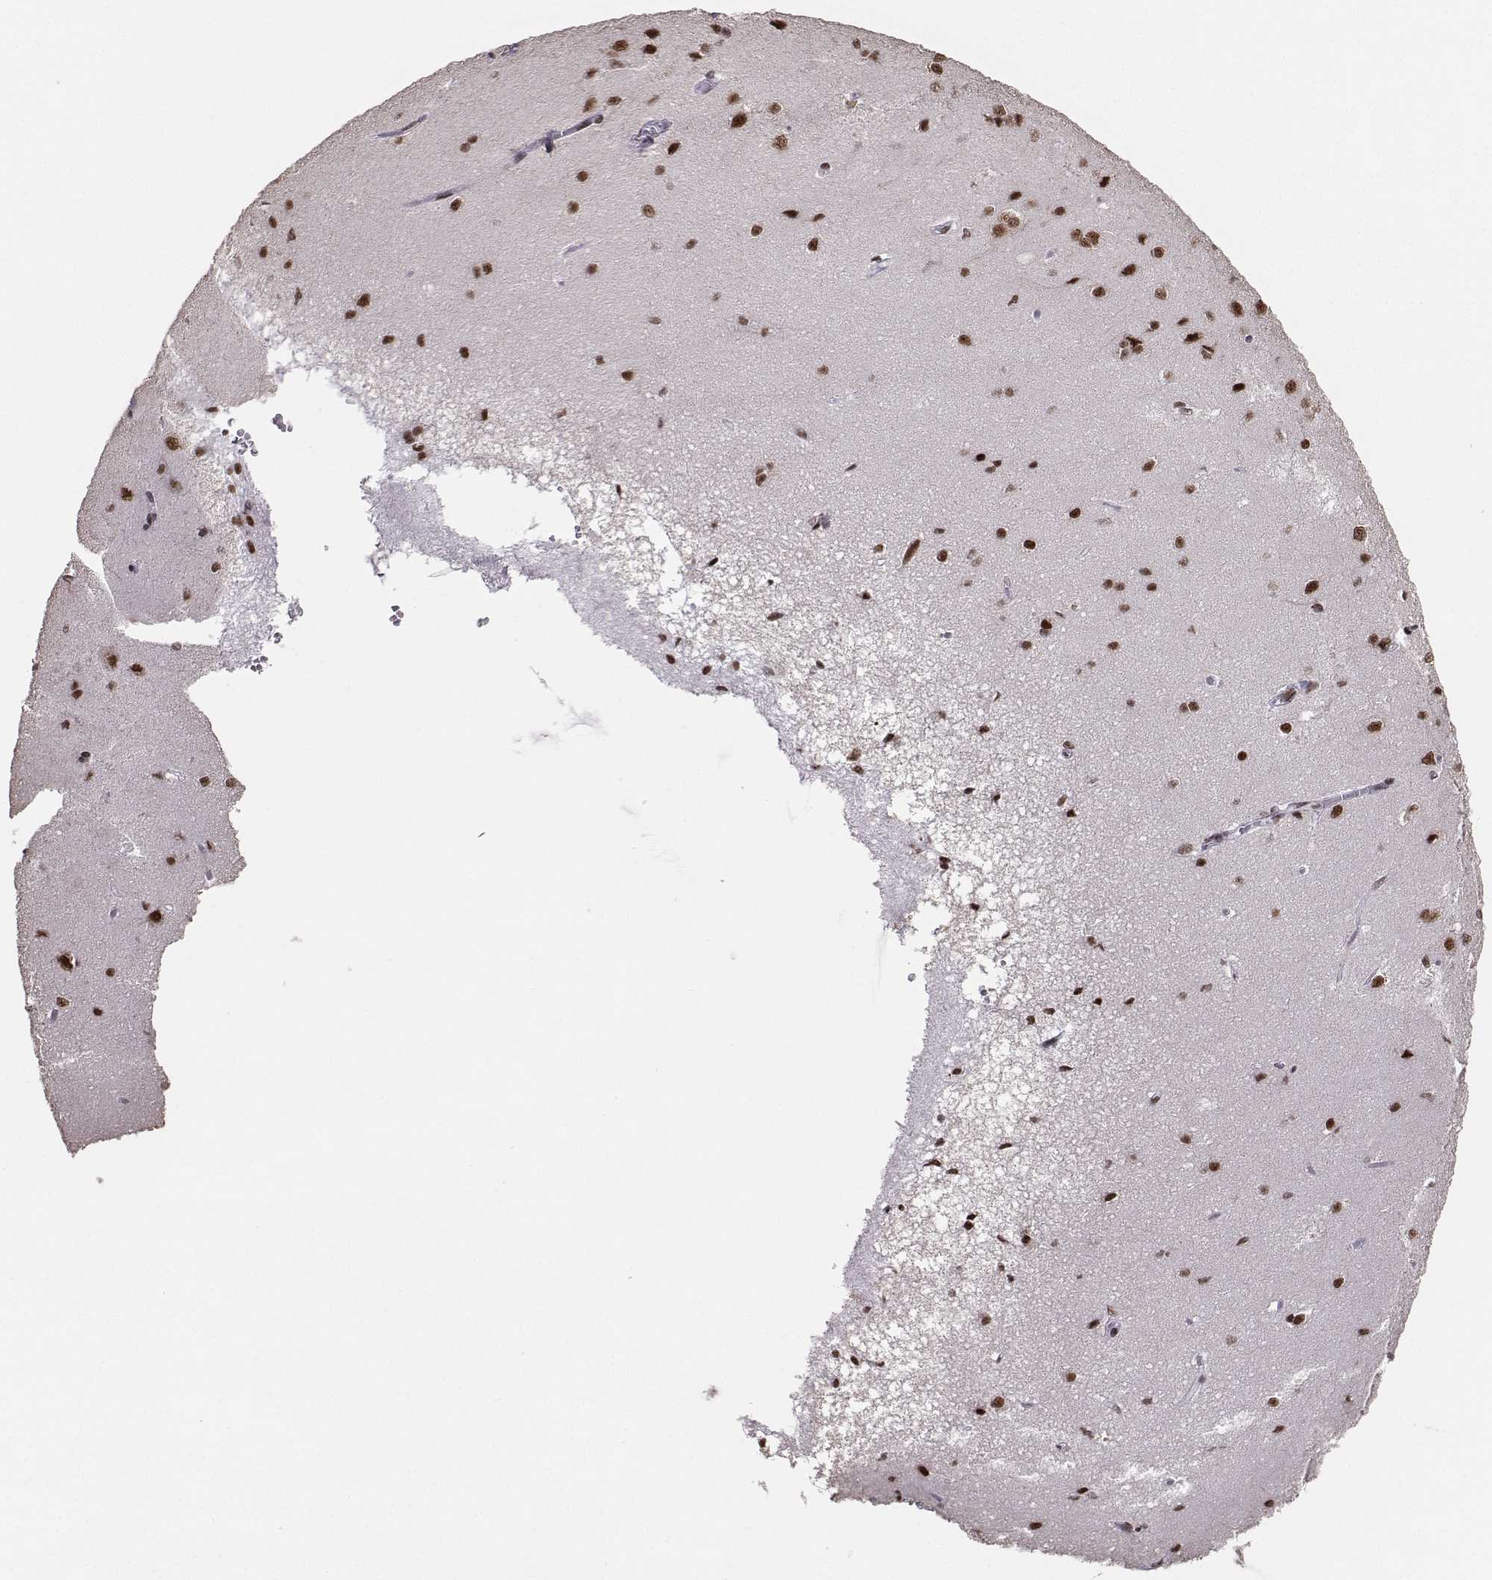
{"staining": {"intensity": "negative", "quantity": "none", "location": "none"}, "tissue": "cerebral cortex", "cell_type": "Endothelial cells", "image_type": "normal", "snomed": [{"axis": "morphology", "description": "Normal tissue, NOS"}, {"axis": "topography", "description": "Cerebral cortex"}], "caption": "The IHC photomicrograph has no significant staining in endothelial cells of cerebral cortex.", "gene": "SNRPB2", "patient": {"sex": "male", "age": 37}}